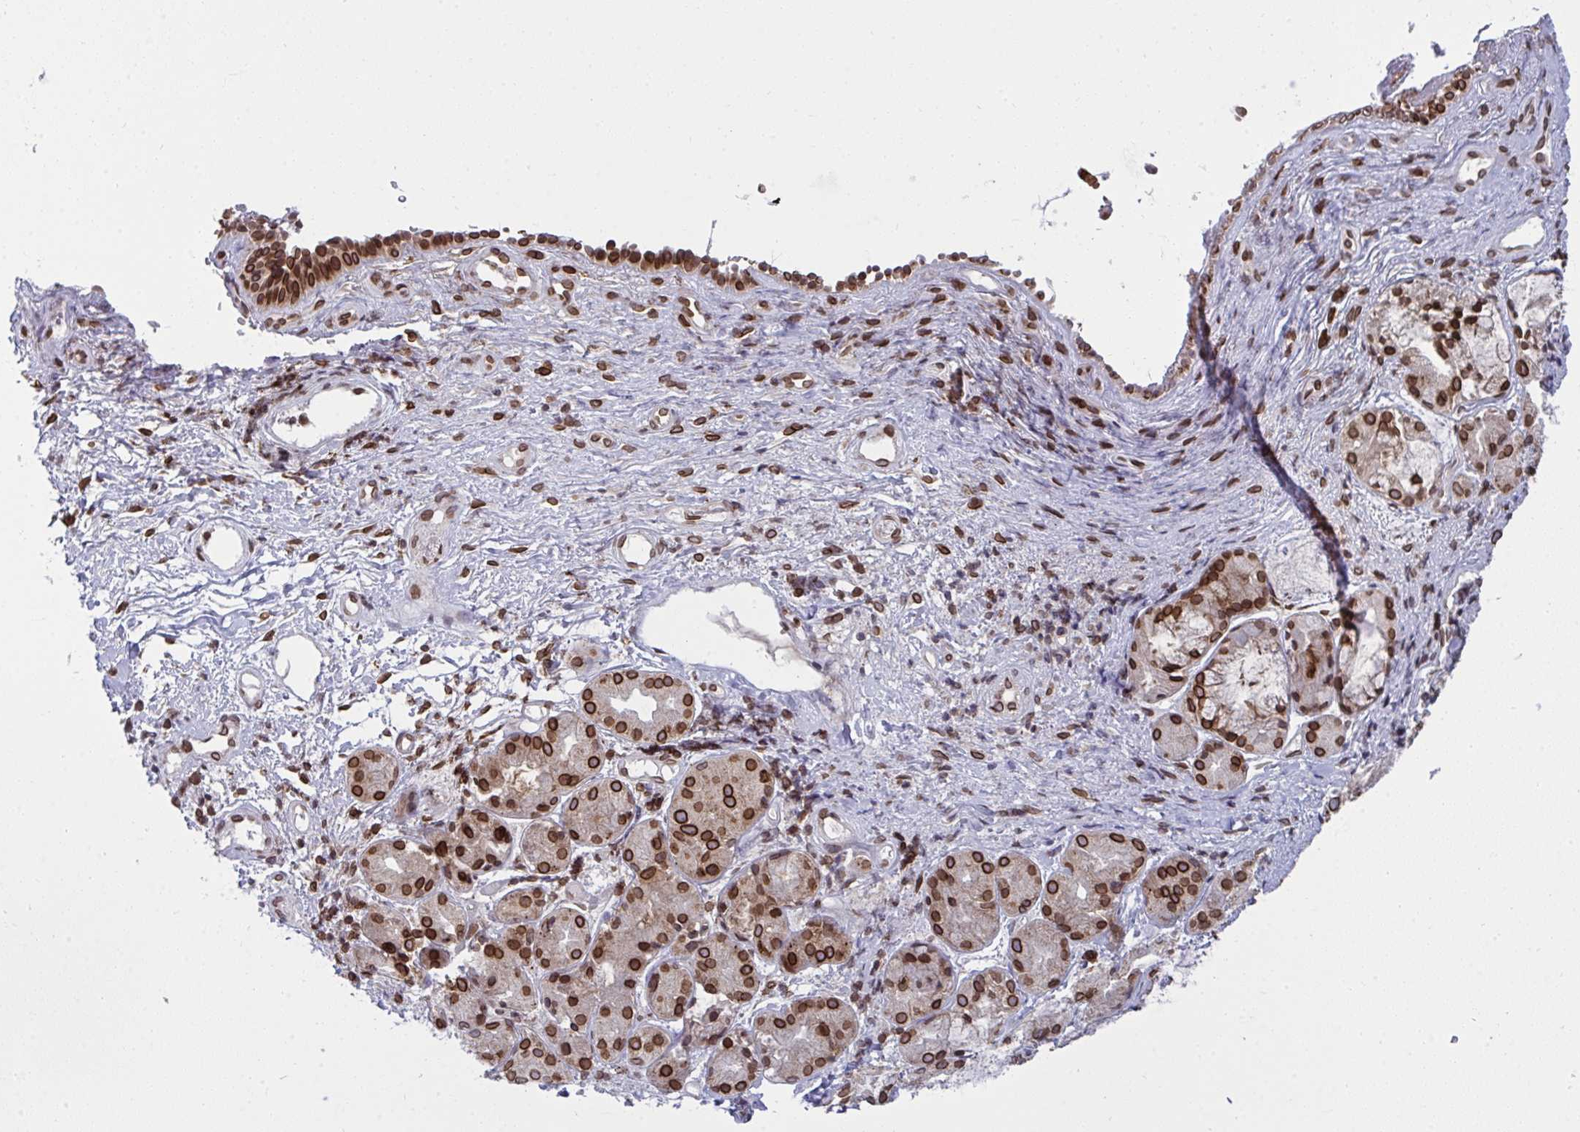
{"staining": {"intensity": "strong", "quantity": ">75%", "location": "cytoplasmic/membranous,nuclear"}, "tissue": "nasopharynx", "cell_type": "Respiratory epithelial cells", "image_type": "normal", "snomed": [{"axis": "morphology", "description": "Normal tissue, NOS"}, {"axis": "morphology", "description": "Inflammation, NOS"}, {"axis": "topography", "description": "Nasopharynx"}], "caption": "High-power microscopy captured an immunohistochemistry (IHC) micrograph of benign nasopharynx, revealing strong cytoplasmic/membranous,nuclear positivity in approximately >75% of respiratory epithelial cells.", "gene": "RANBP2", "patient": {"sex": "male", "age": 54}}